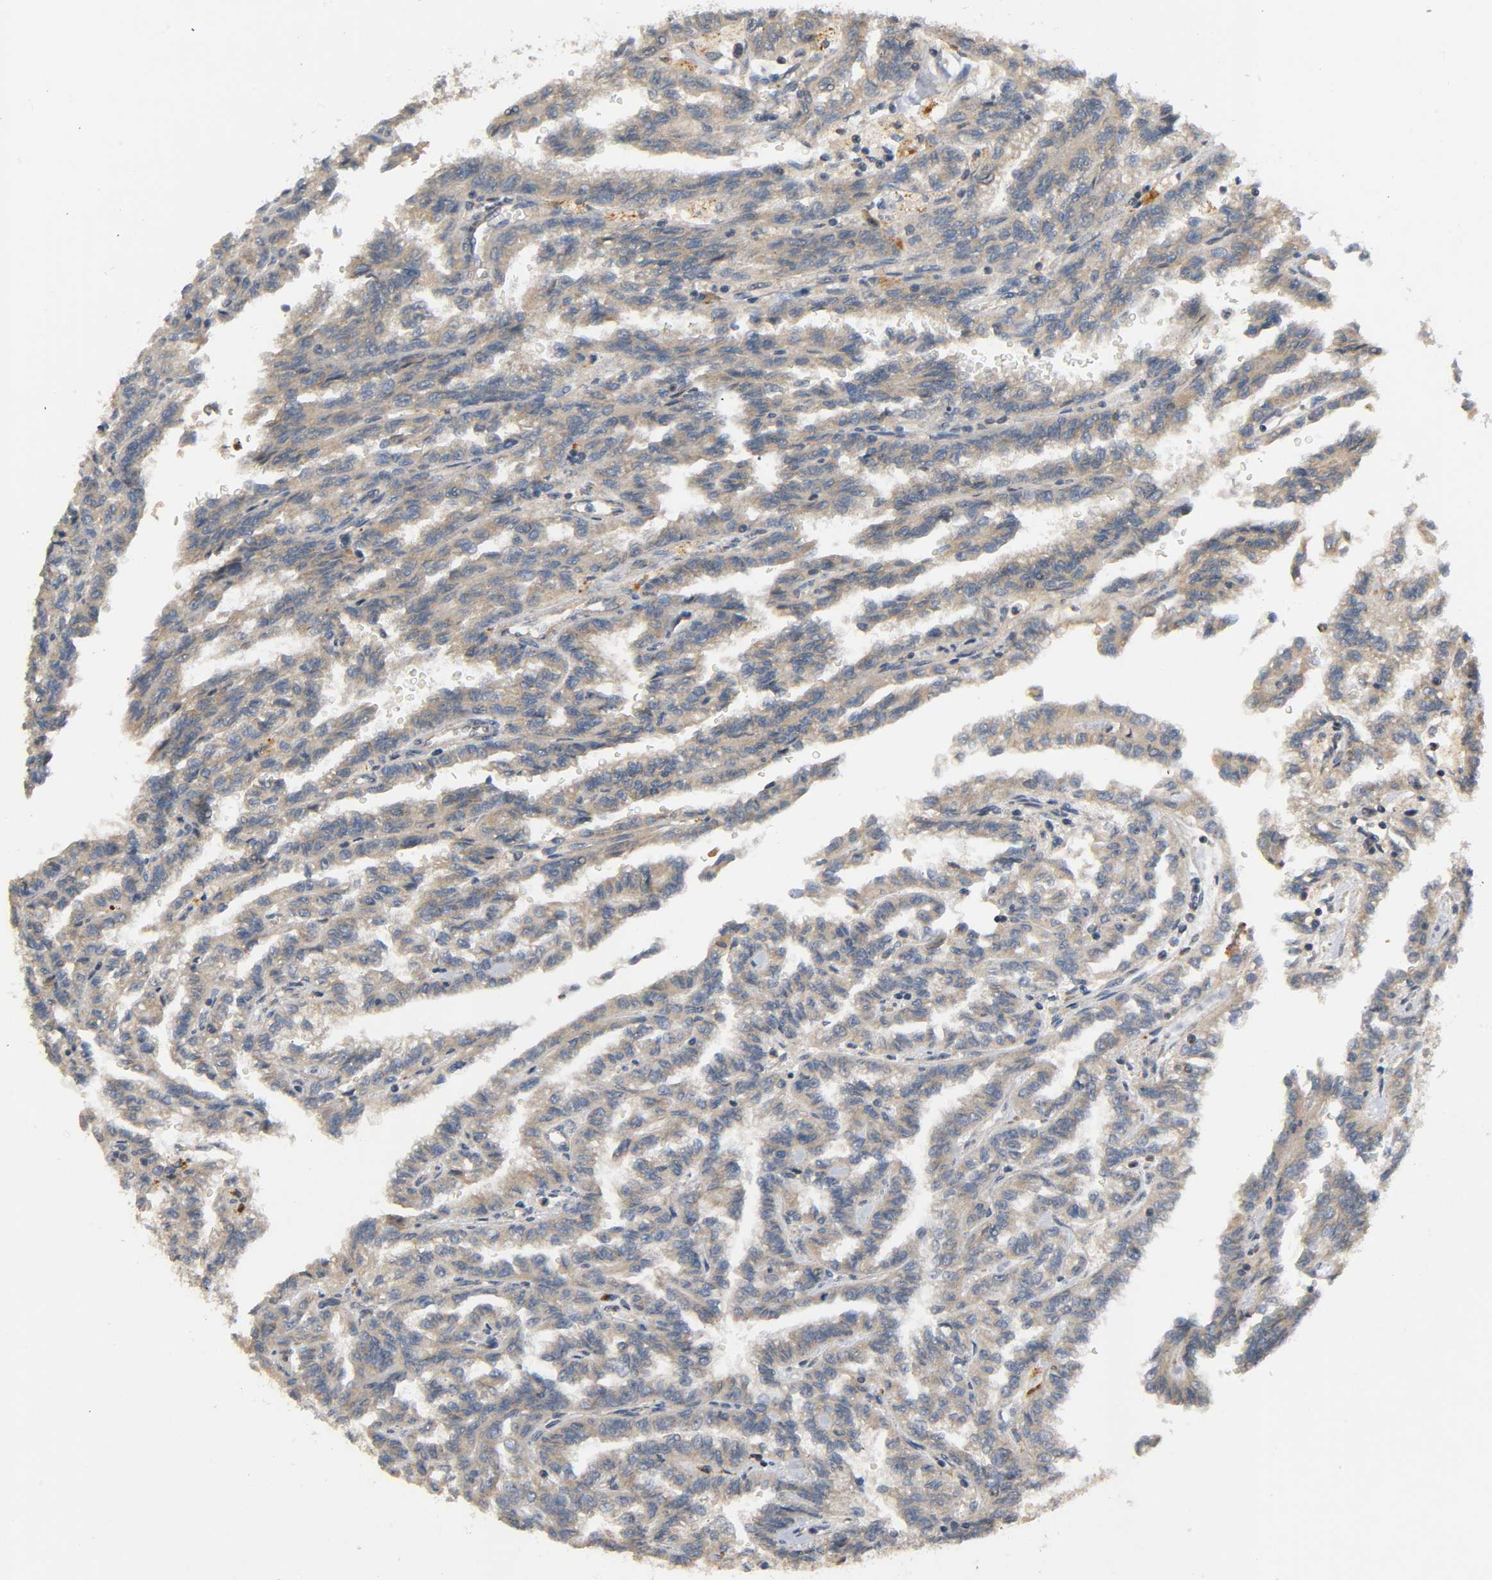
{"staining": {"intensity": "moderate", "quantity": ">75%", "location": "cytoplasmic/membranous"}, "tissue": "renal cancer", "cell_type": "Tumor cells", "image_type": "cancer", "snomed": [{"axis": "morphology", "description": "Inflammation, NOS"}, {"axis": "morphology", "description": "Adenocarcinoma, NOS"}, {"axis": "topography", "description": "Kidney"}], "caption": "Renal cancer stained for a protein (brown) shows moderate cytoplasmic/membranous positive expression in about >75% of tumor cells.", "gene": "IKBKB", "patient": {"sex": "male", "age": 68}}